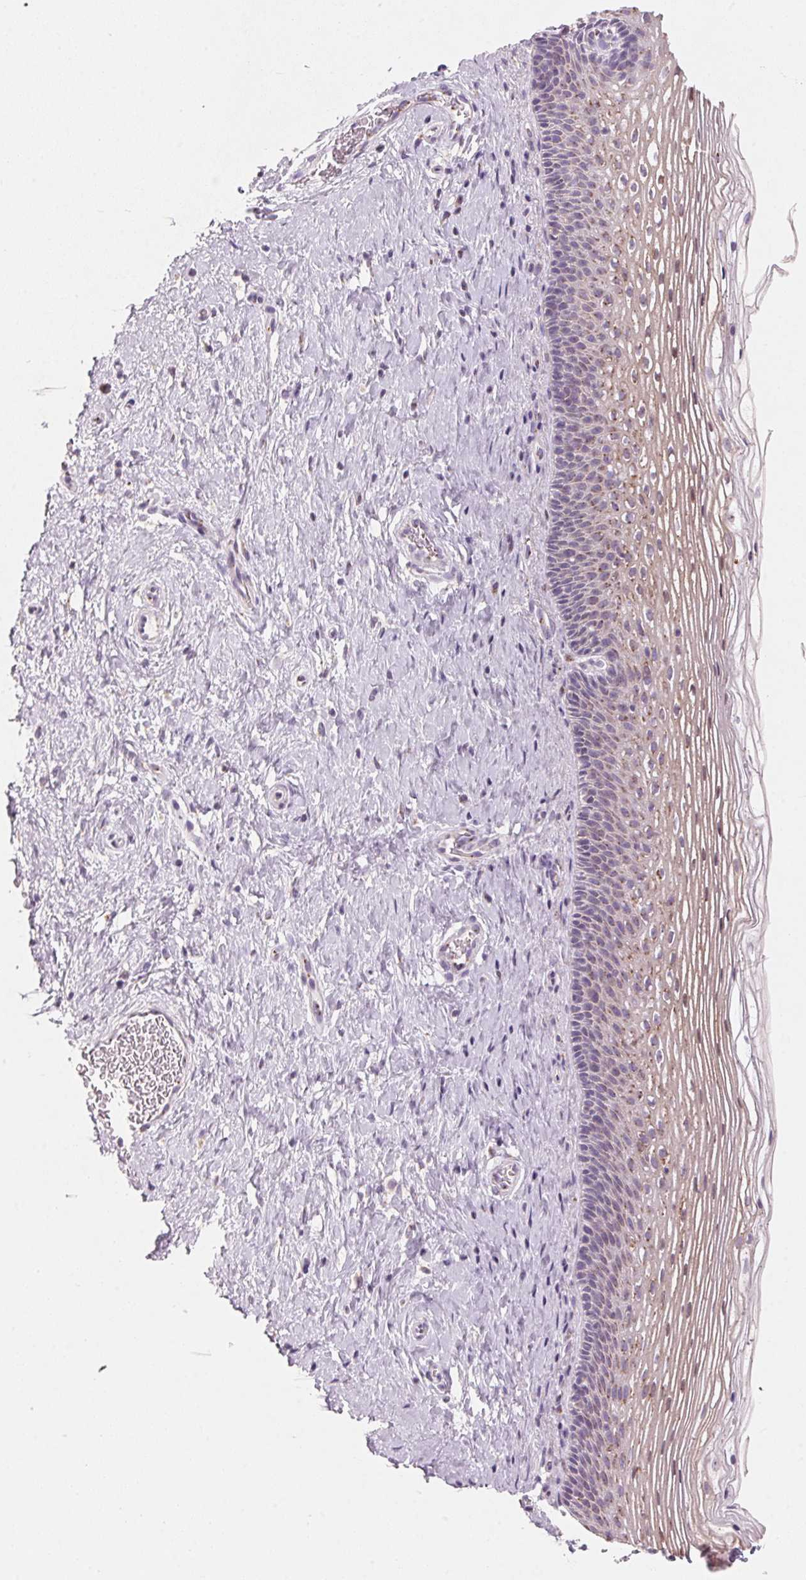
{"staining": {"intensity": "moderate", "quantity": ">75%", "location": "cytoplasmic/membranous"}, "tissue": "cervix", "cell_type": "Glandular cells", "image_type": "normal", "snomed": [{"axis": "morphology", "description": "Normal tissue, NOS"}, {"axis": "topography", "description": "Cervix"}], "caption": "Moderate cytoplasmic/membranous positivity is identified in about >75% of glandular cells in unremarkable cervix. Nuclei are stained in blue.", "gene": "DRAM2", "patient": {"sex": "female", "age": 34}}